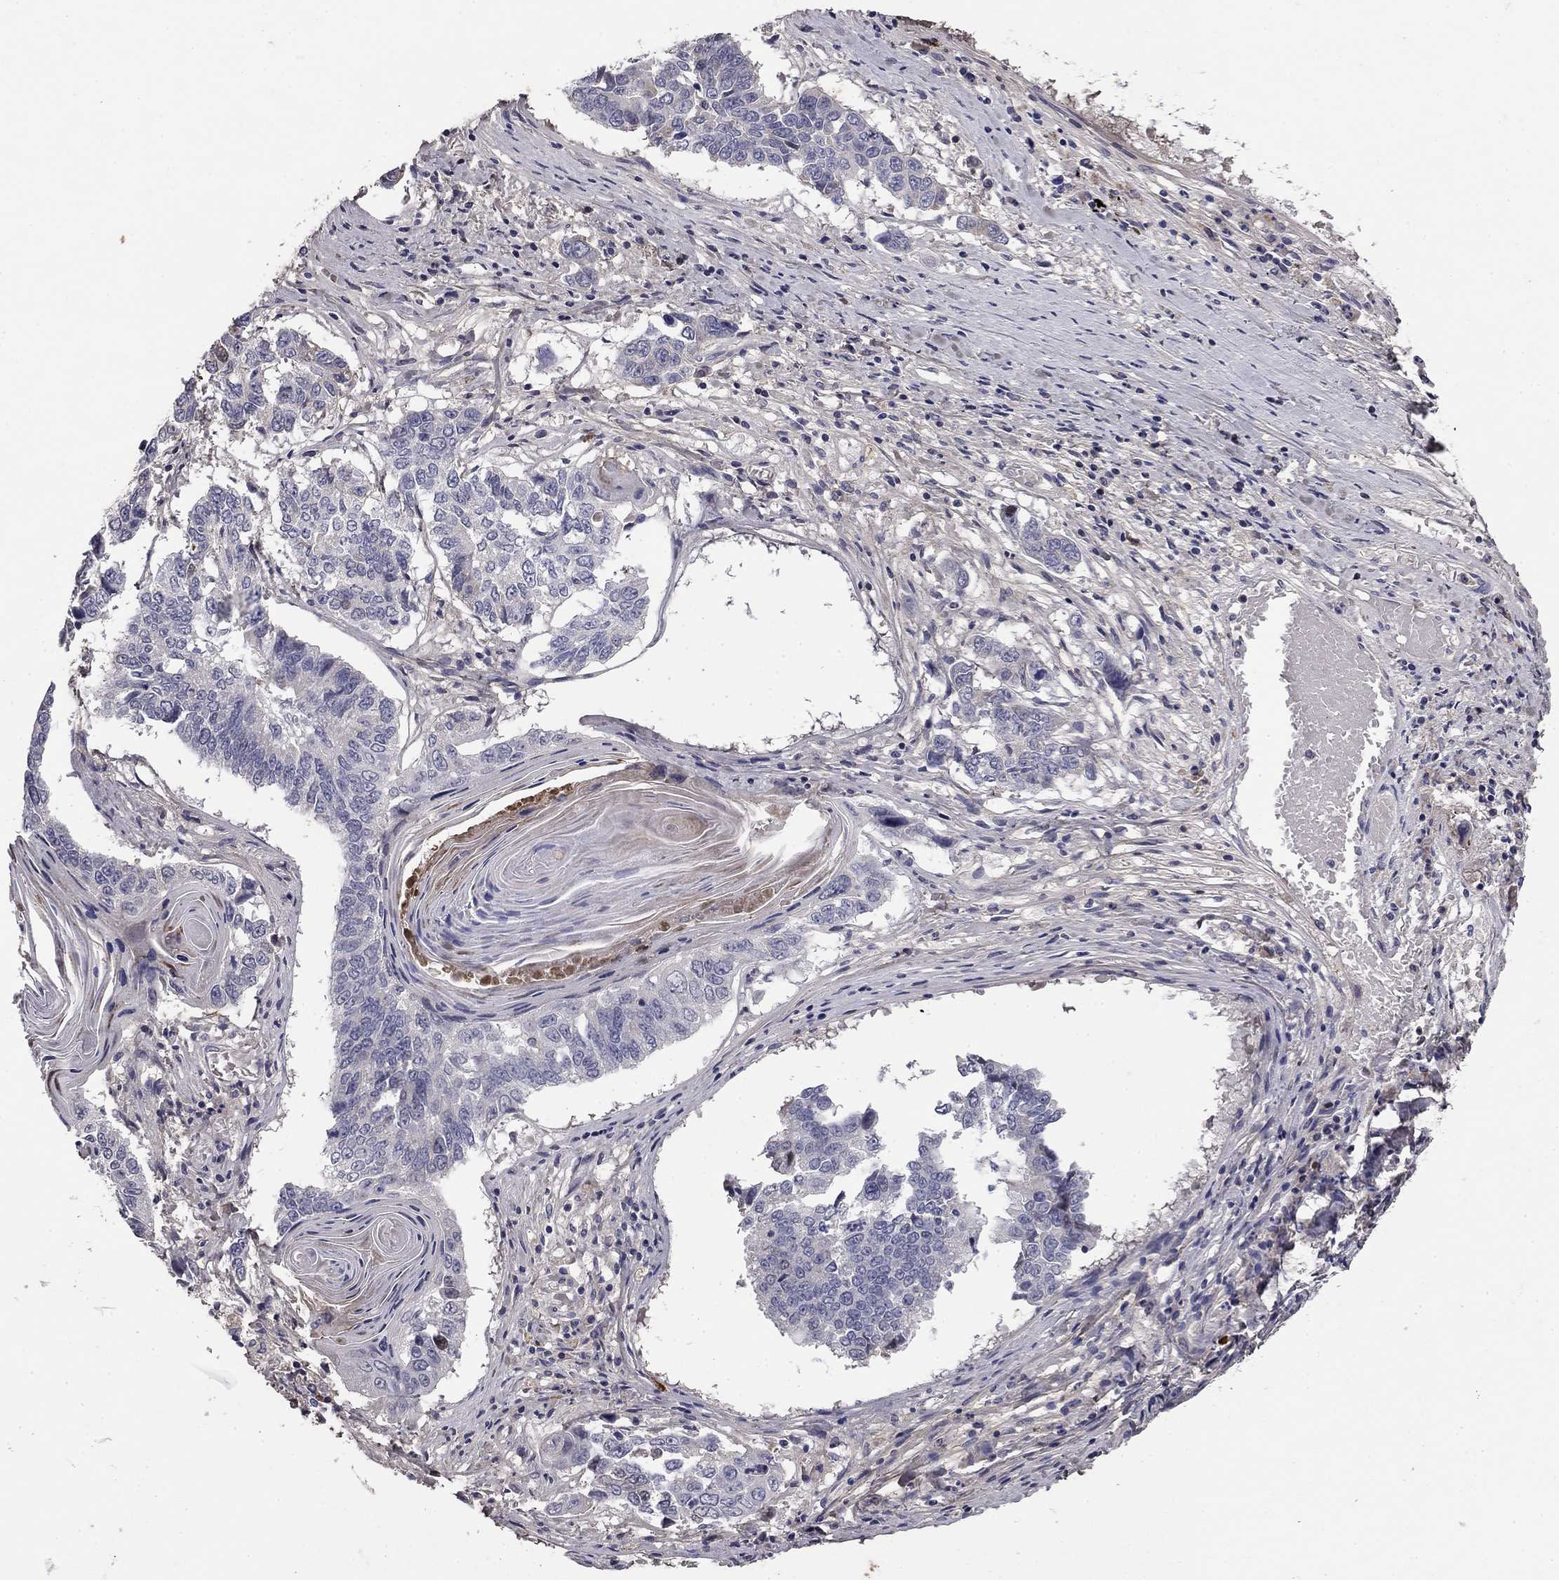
{"staining": {"intensity": "negative", "quantity": "none", "location": "none"}, "tissue": "lung cancer", "cell_type": "Tumor cells", "image_type": "cancer", "snomed": [{"axis": "morphology", "description": "Squamous cell carcinoma, NOS"}, {"axis": "topography", "description": "Lung"}], "caption": "Immunohistochemistry (IHC) photomicrograph of neoplastic tissue: human lung squamous cell carcinoma stained with DAB demonstrates no significant protein expression in tumor cells.", "gene": "COL2A1", "patient": {"sex": "male", "age": 73}}